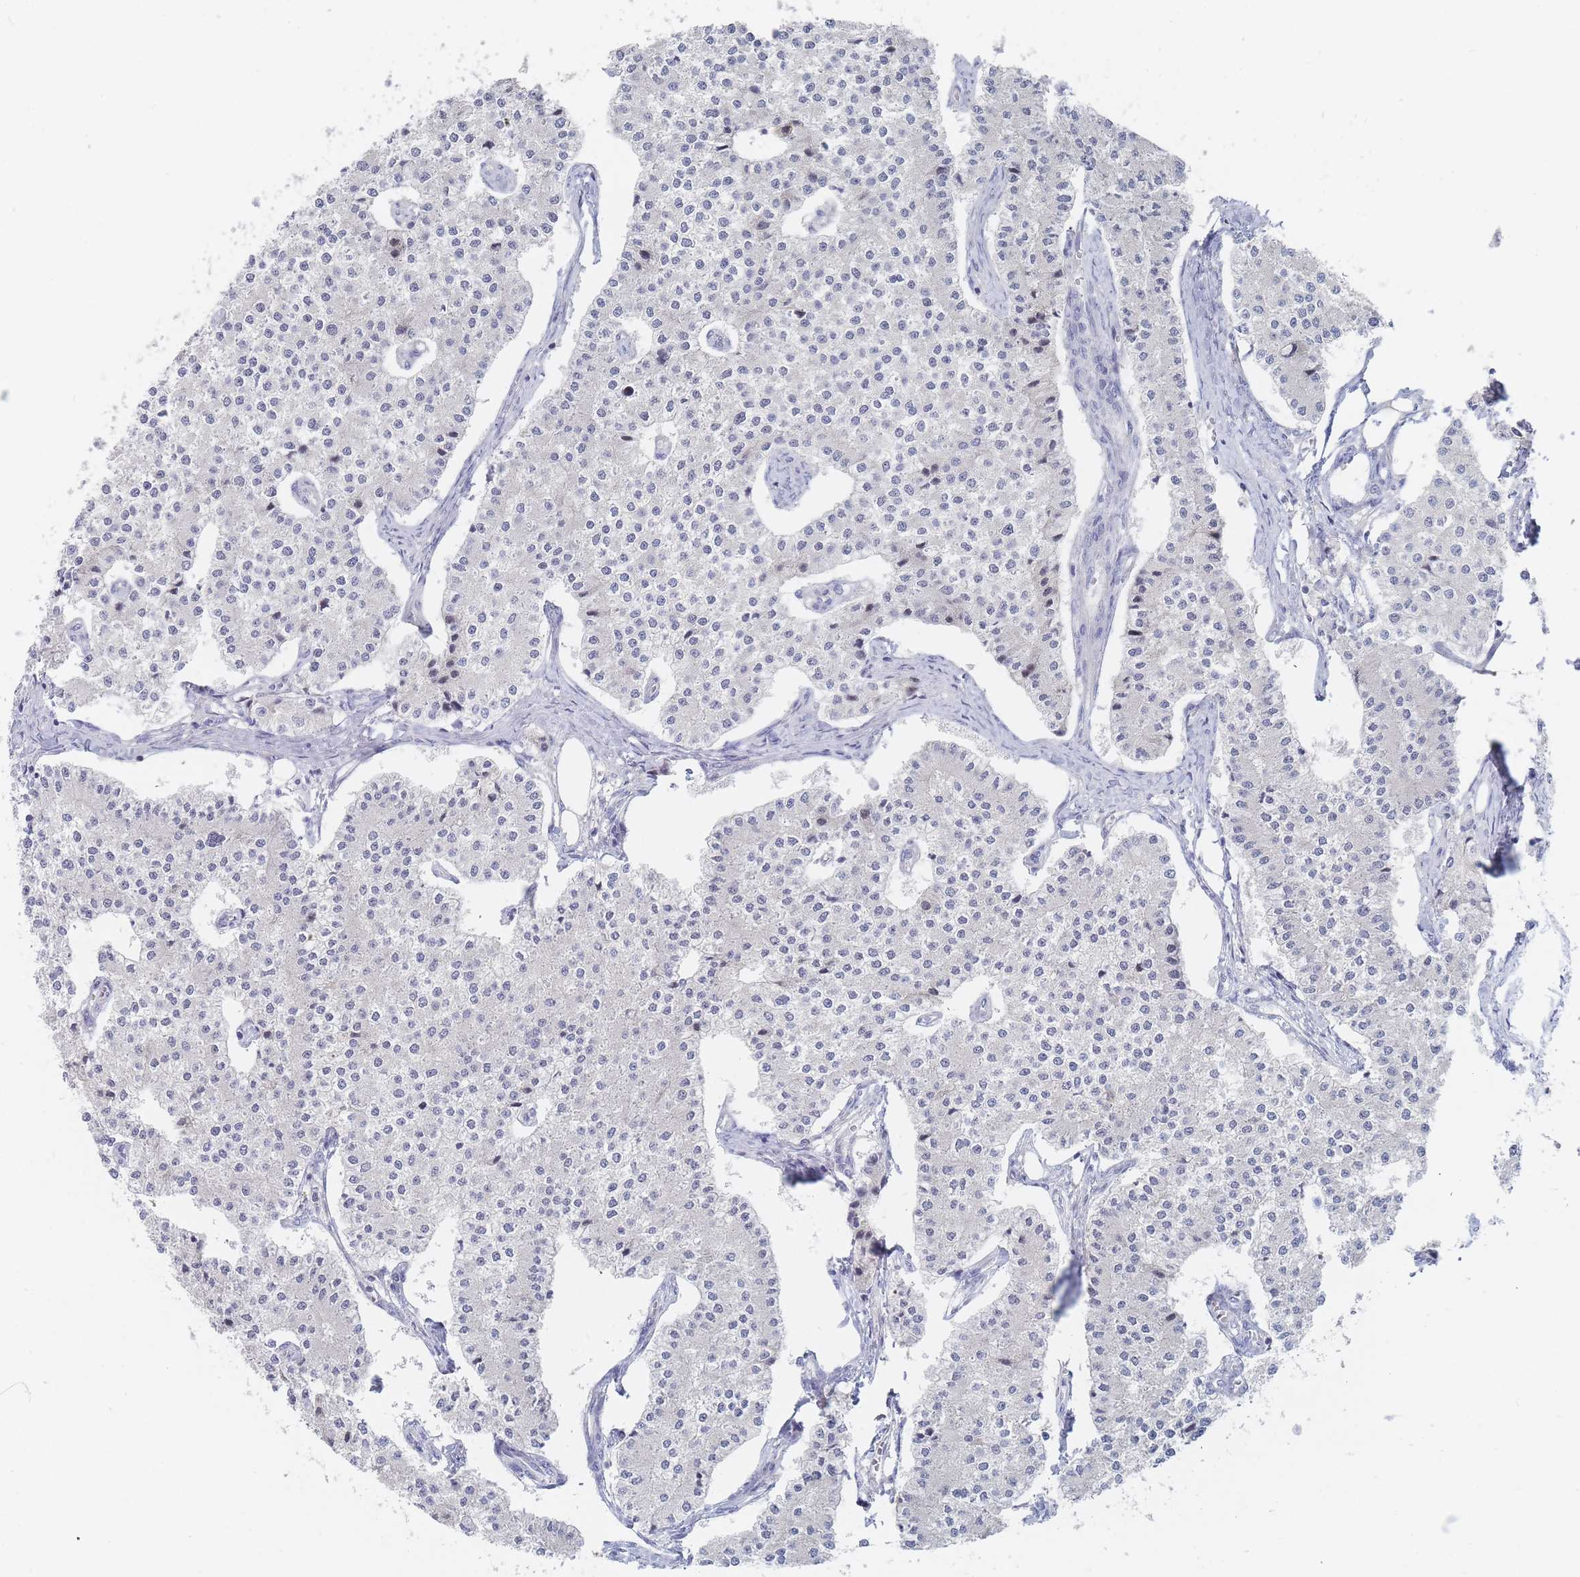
{"staining": {"intensity": "weak", "quantity": "<25%", "location": "cytoplasmic/membranous"}, "tissue": "carcinoid", "cell_type": "Tumor cells", "image_type": "cancer", "snomed": [{"axis": "morphology", "description": "Carcinoid, malignant, NOS"}, {"axis": "topography", "description": "Colon"}], "caption": "Protein analysis of carcinoid demonstrates no significant positivity in tumor cells.", "gene": "PPP6C", "patient": {"sex": "female", "age": 52}}